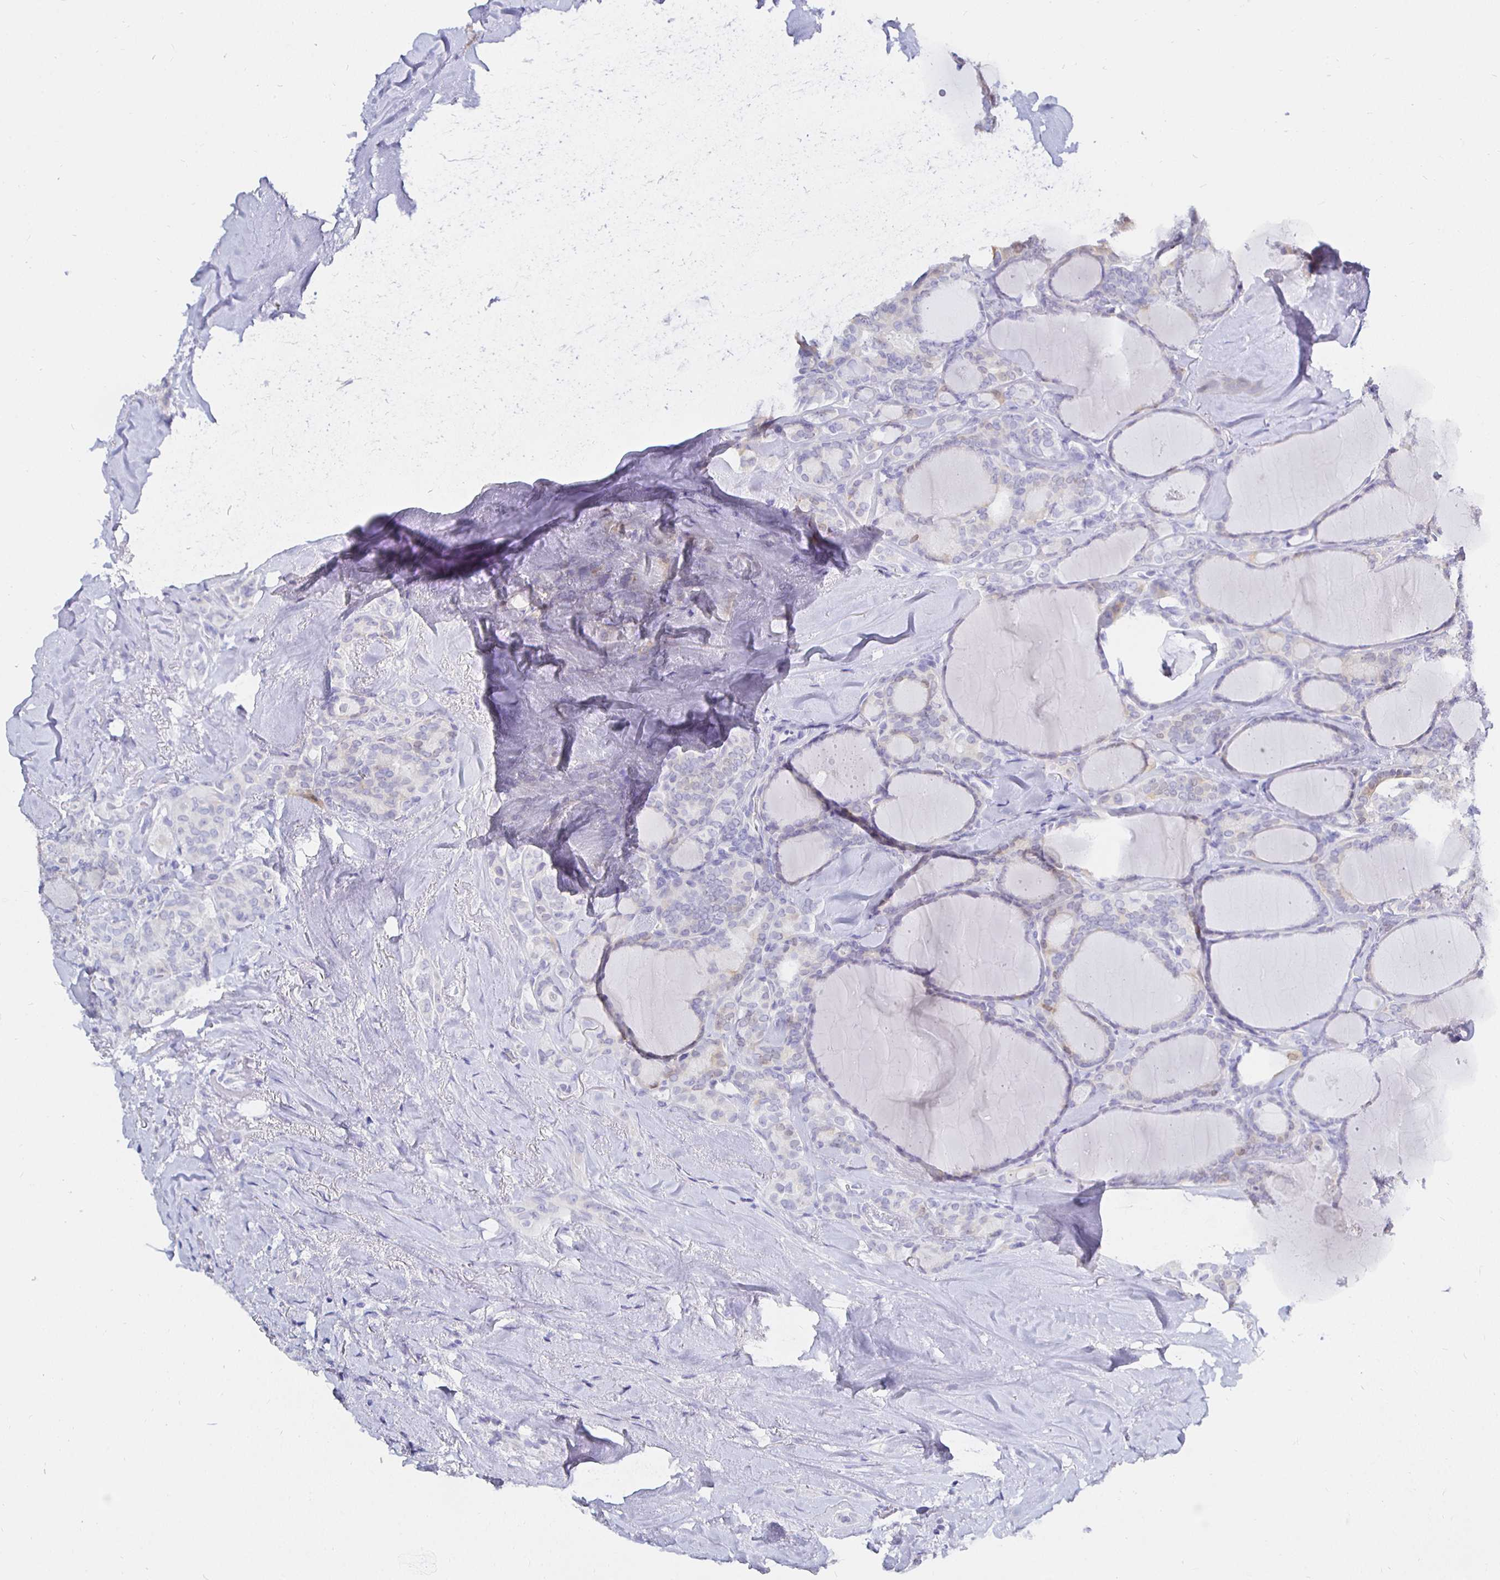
{"staining": {"intensity": "negative", "quantity": "none", "location": "none"}, "tissue": "thyroid cancer", "cell_type": "Tumor cells", "image_type": "cancer", "snomed": [{"axis": "morphology", "description": "Papillary adenocarcinoma, NOS"}, {"axis": "topography", "description": "Thyroid gland"}], "caption": "Papillary adenocarcinoma (thyroid) was stained to show a protein in brown. There is no significant staining in tumor cells.", "gene": "UMOD", "patient": {"sex": "male", "age": 30}}